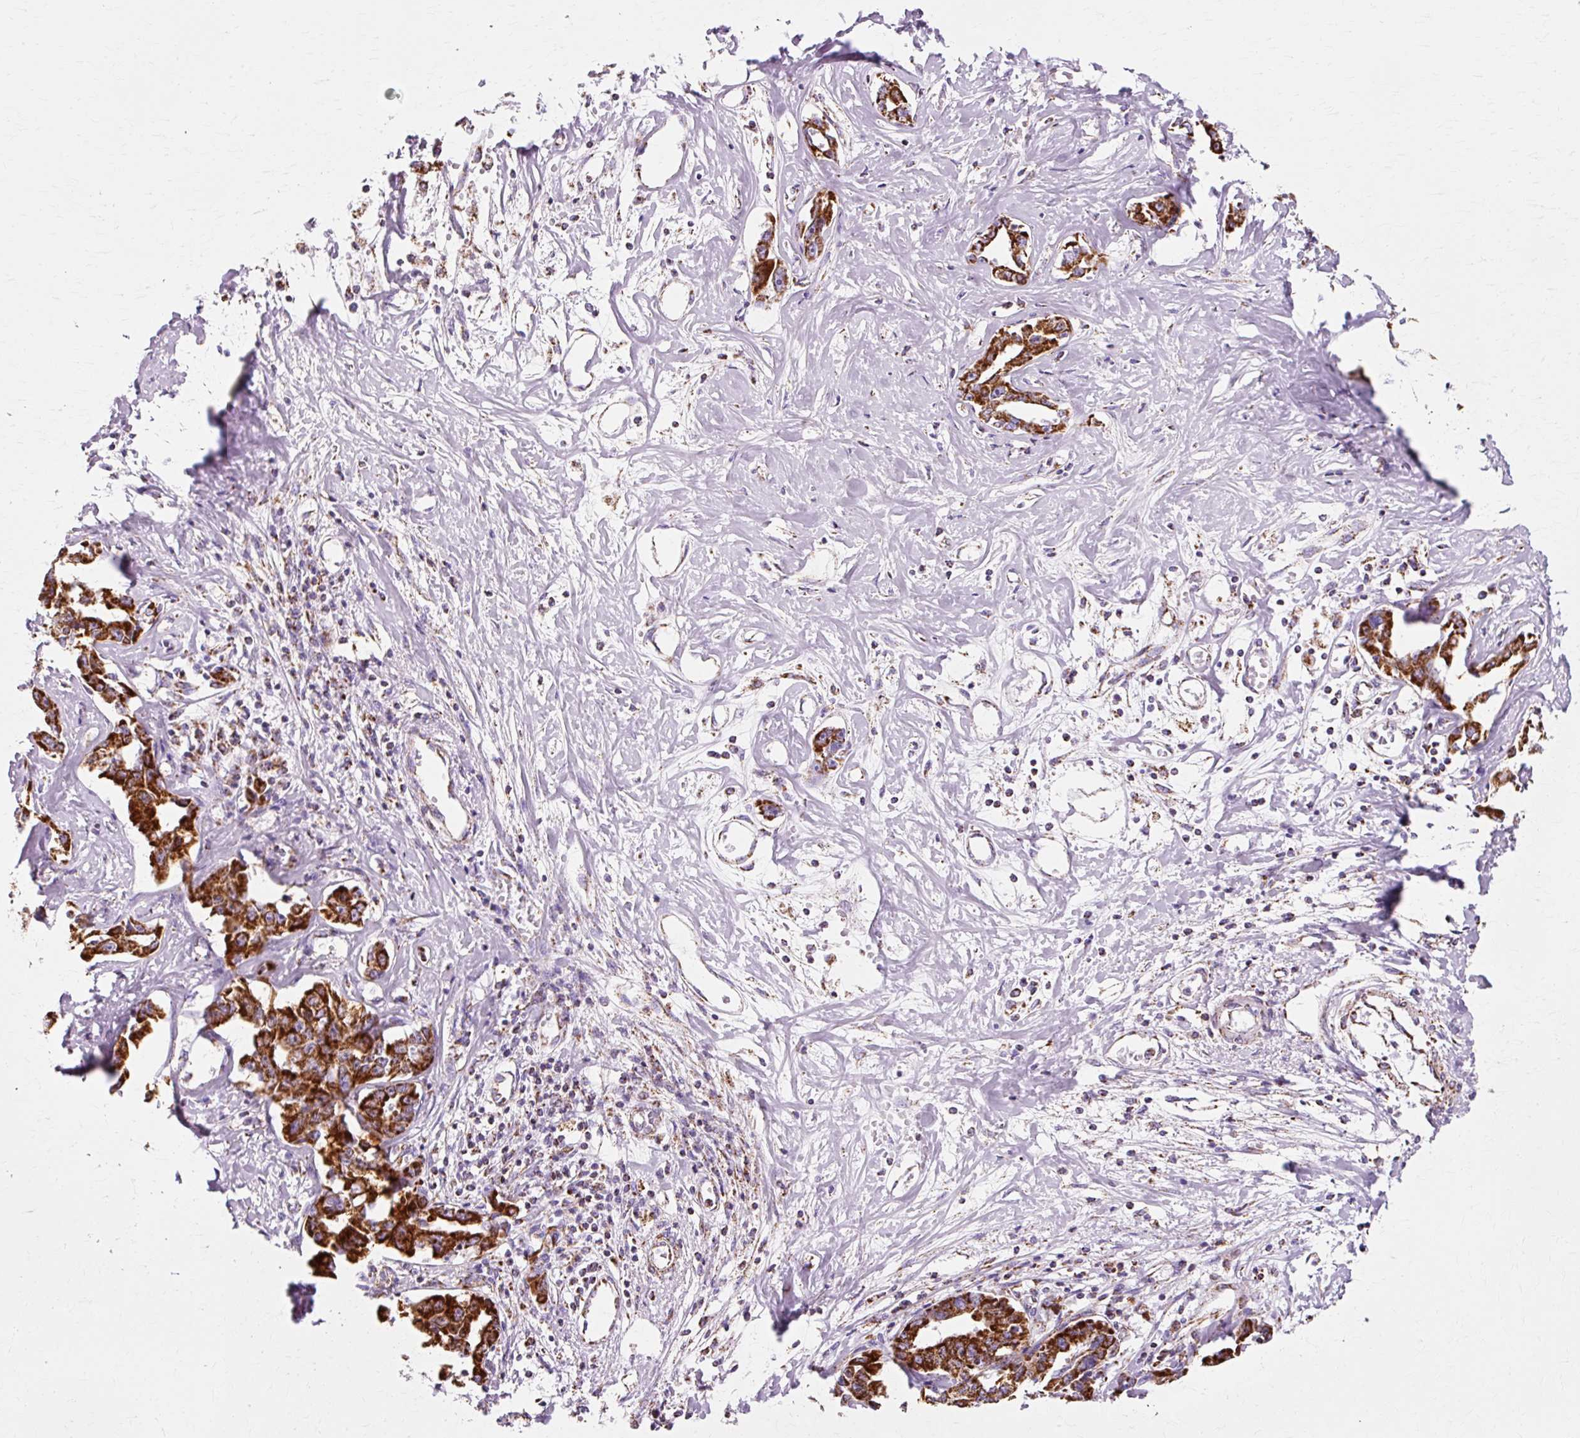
{"staining": {"intensity": "strong", "quantity": ">75%", "location": "cytoplasmic/membranous"}, "tissue": "liver cancer", "cell_type": "Tumor cells", "image_type": "cancer", "snomed": [{"axis": "morphology", "description": "Cholangiocarcinoma"}, {"axis": "topography", "description": "Liver"}], "caption": "IHC photomicrograph of liver cancer (cholangiocarcinoma) stained for a protein (brown), which displays high levels of strong cytoplasmic/membranous positivity in approximately >75% of tumor cells.", "gene": "ATP5PO", "patient": {"sex": "male", "age": 59}}